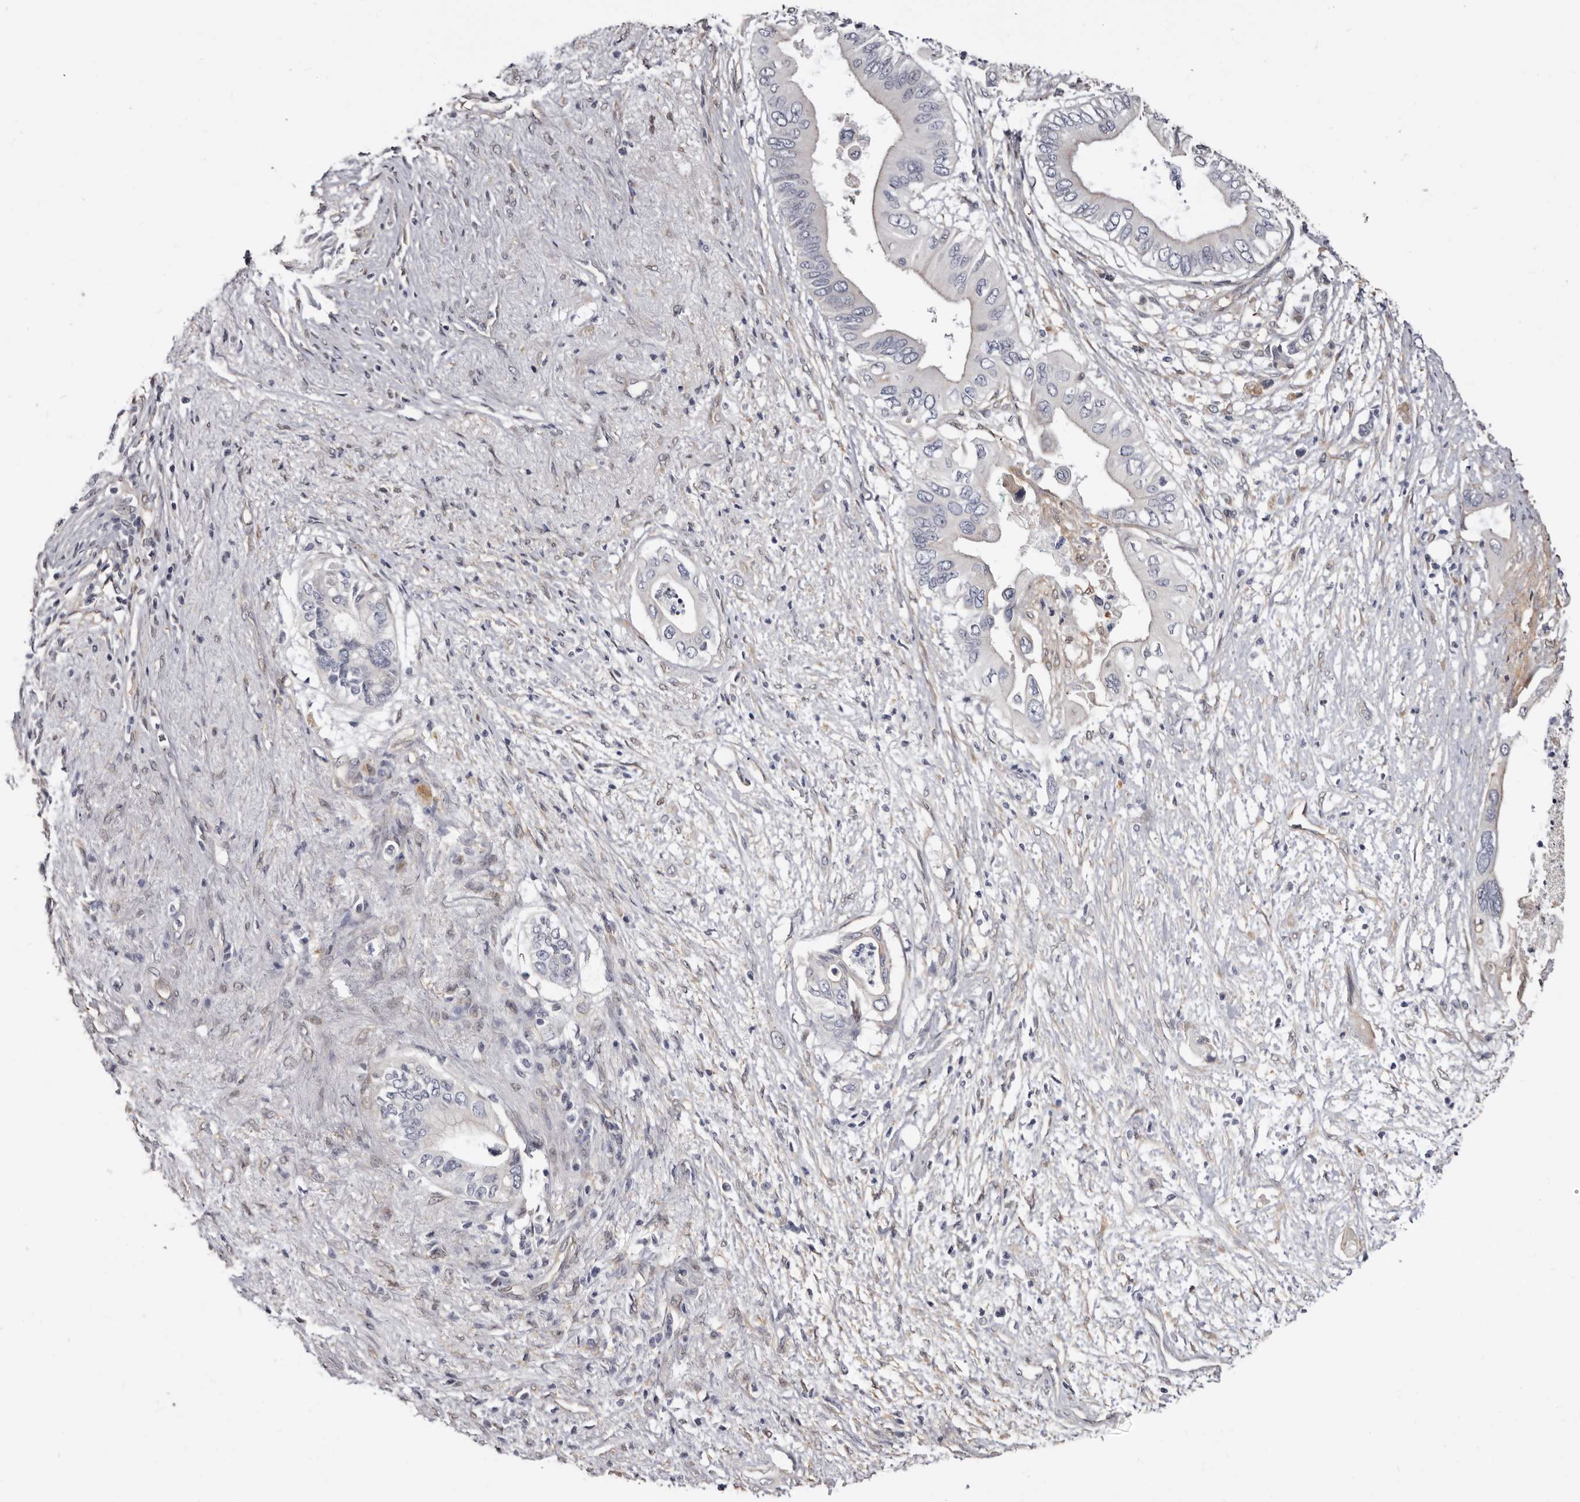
{"staining": {"intensity": "negative", "quantity": "none", "location": "none"}, "tissue": "pancreatic cancer", "cell_type": "Tumor cells", "image_type": "cancer", "snomed": [{"axis": "morphology", "description": "Adenocarcinoma, NOS"}, {"axis": "topography", "description": "Pancreas"}], "caption": "A histopathology image of pancreatic cancer (adenocarcinoma) stained for a protein displays no brown staining in tumor cells.", "gene": "KHDRBS2", "patient": {"sex": "male", "age": 66}}